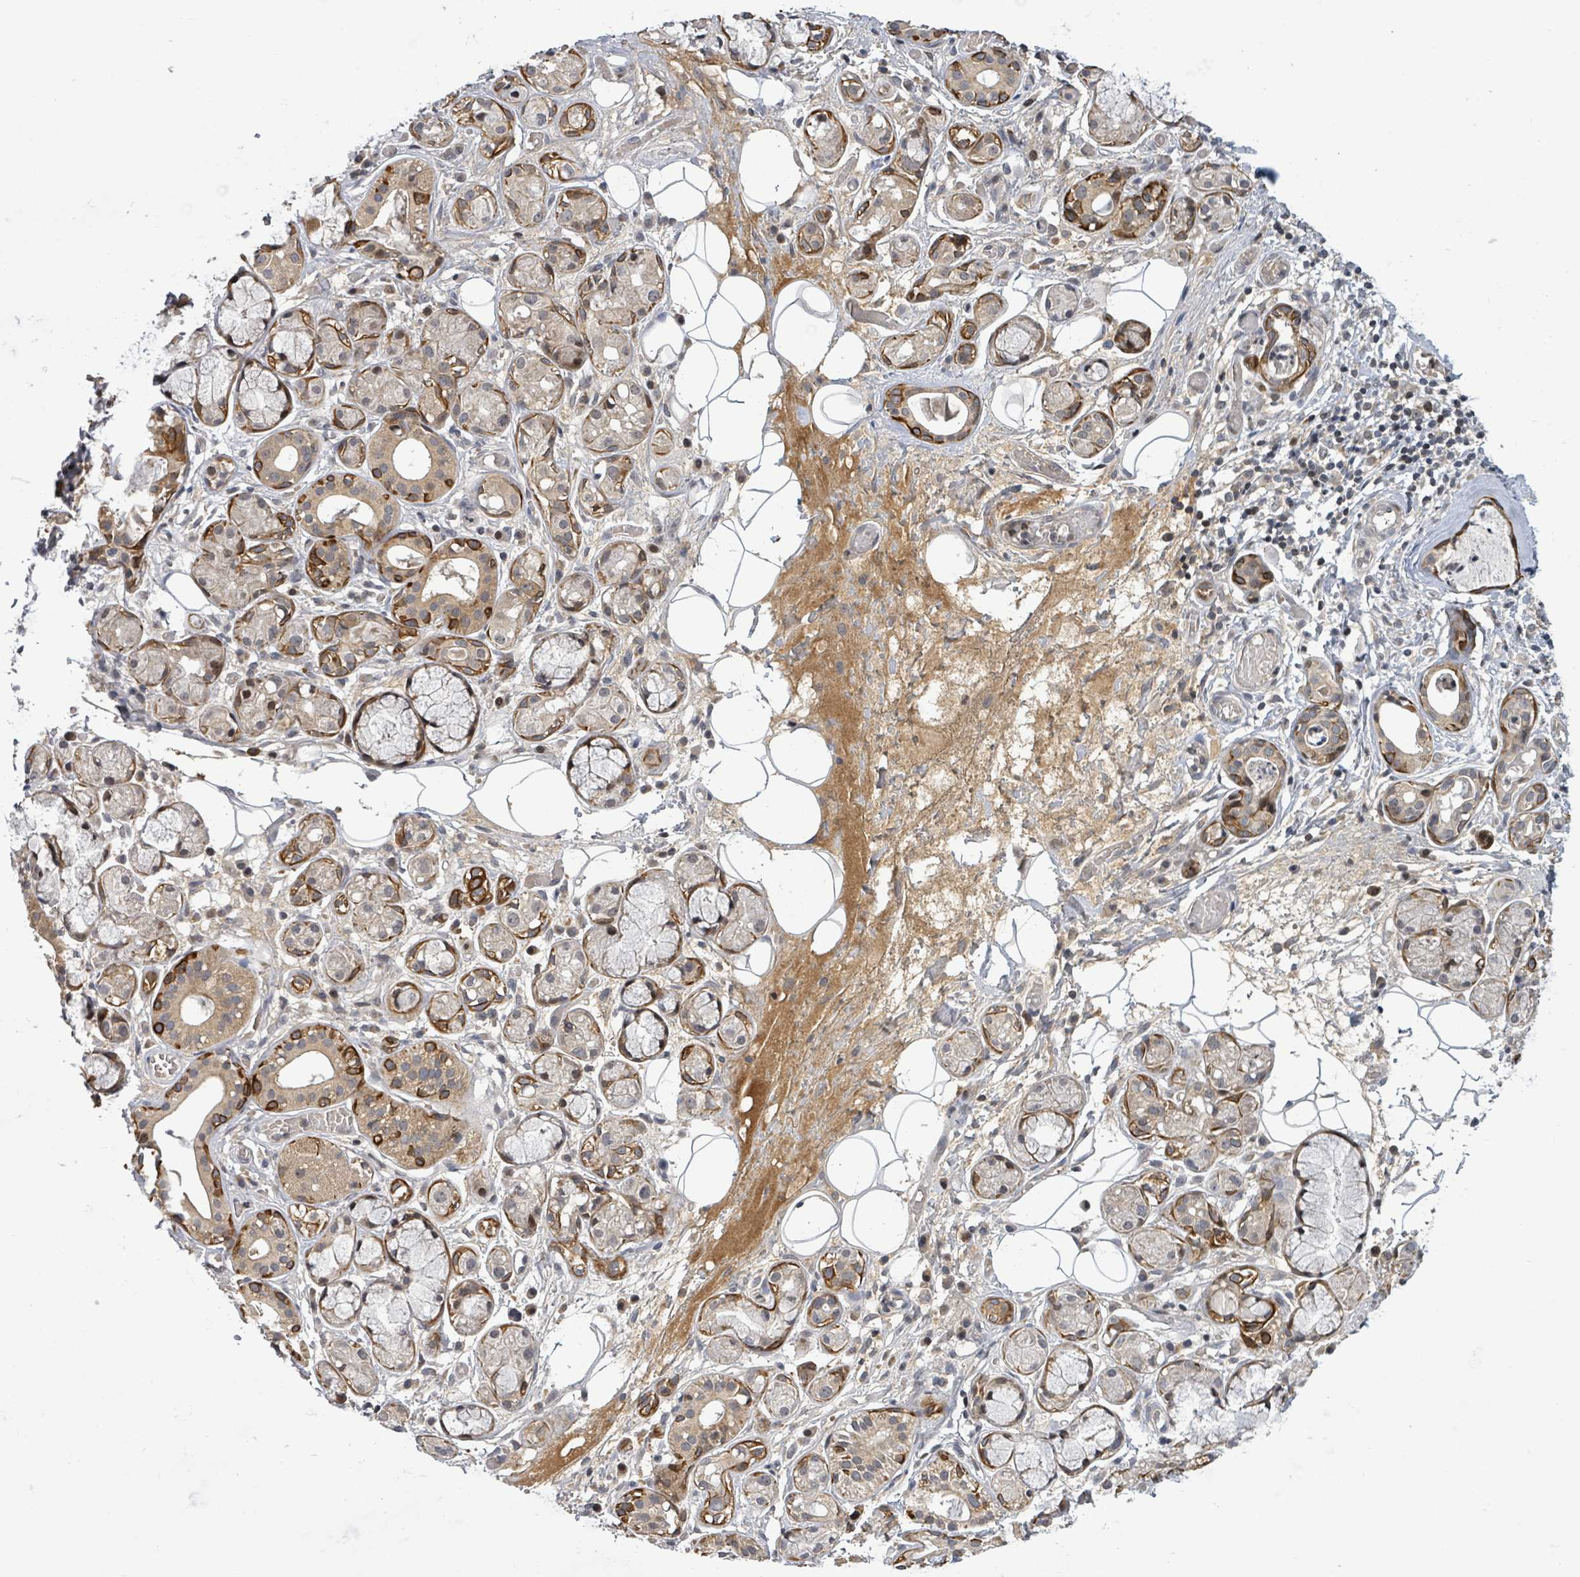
{"staining": {"intensity": "strong", "quantity": "25%-75%", "location": "cytoplasmic/membranous"}, "tissue": "salivary gland", "cell_type": "Glandular cells", "image_type": "normal", "snomed": [{"axis": "morphology", "description": "Normal tissue, NOS"}, {"axis": "topography", "description": "Salivary gland"}], "caption": "Unremarkable salivary gland was stained to show a protein in brown. There is high levels of strong cytoplasmic/membranous expression in about 25%-75% of glandular cells. Immunohistochemistry (ihc) stains the protein of interest in brown and the nuclei are stained blue.", "gene": "ITGA11", "patient": {"sex": "male", "age": 82}}